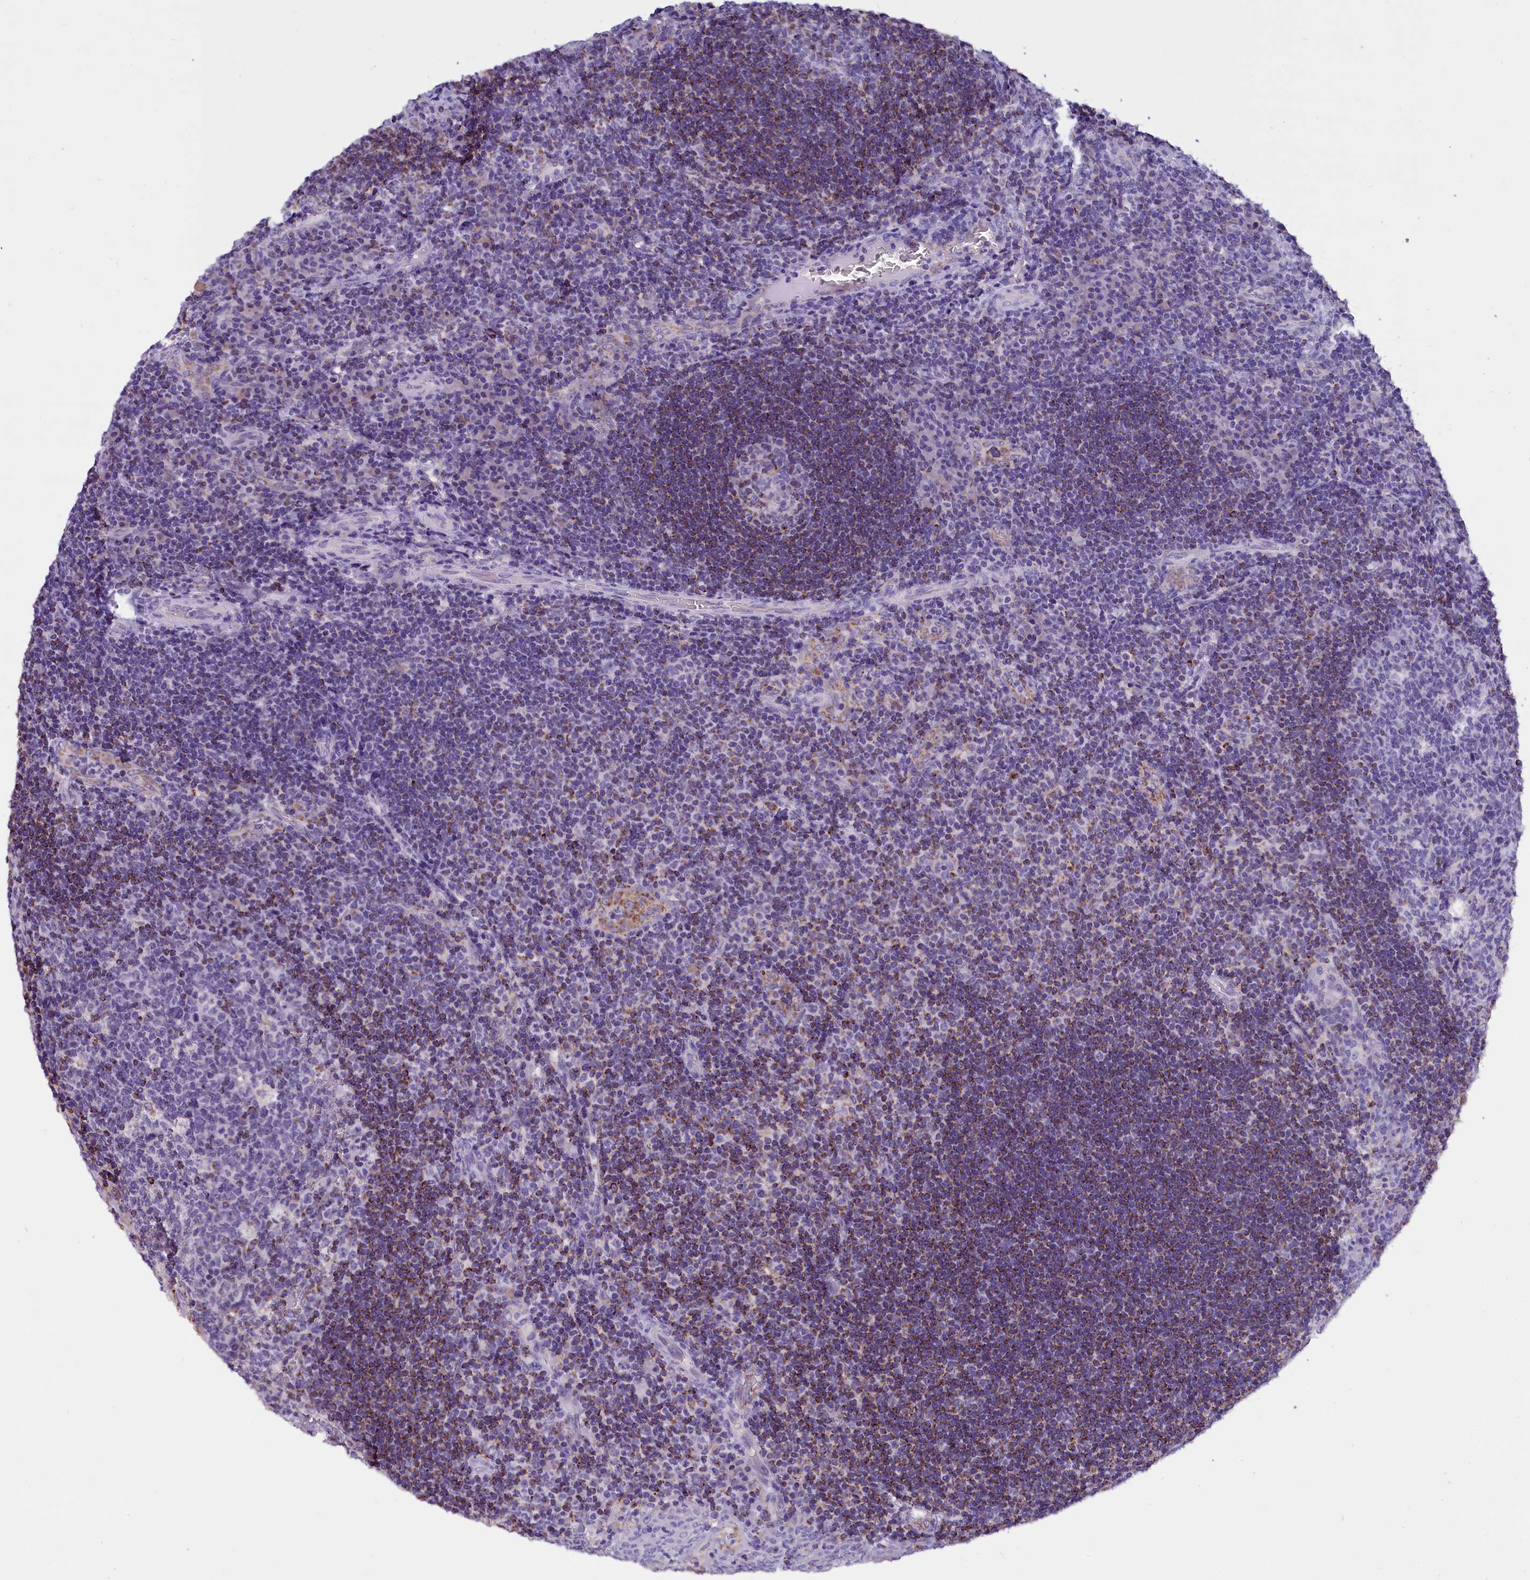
{"staining": {"intensity": "moderate", "quantity": "<25%", "location": "cytoplasmic/membranous"}, "tissue": "tonsil", "cell_type": "Germinal center cells", "image_type": "normal", "snomed": [{"axis": "morphology", "description": "Normal tissue, NOS"}, {"axis": "topography", "description": "Tonsil"}], "caption": "Approximately <25% of germinal center cells in unremarkable human tonsil reveal moderate cytoplasmic/membranous protein staining as visualized by brown immunohistochemical staining.", "gene": "ABAT", "patient": {"sex": "male", "age": 17}}